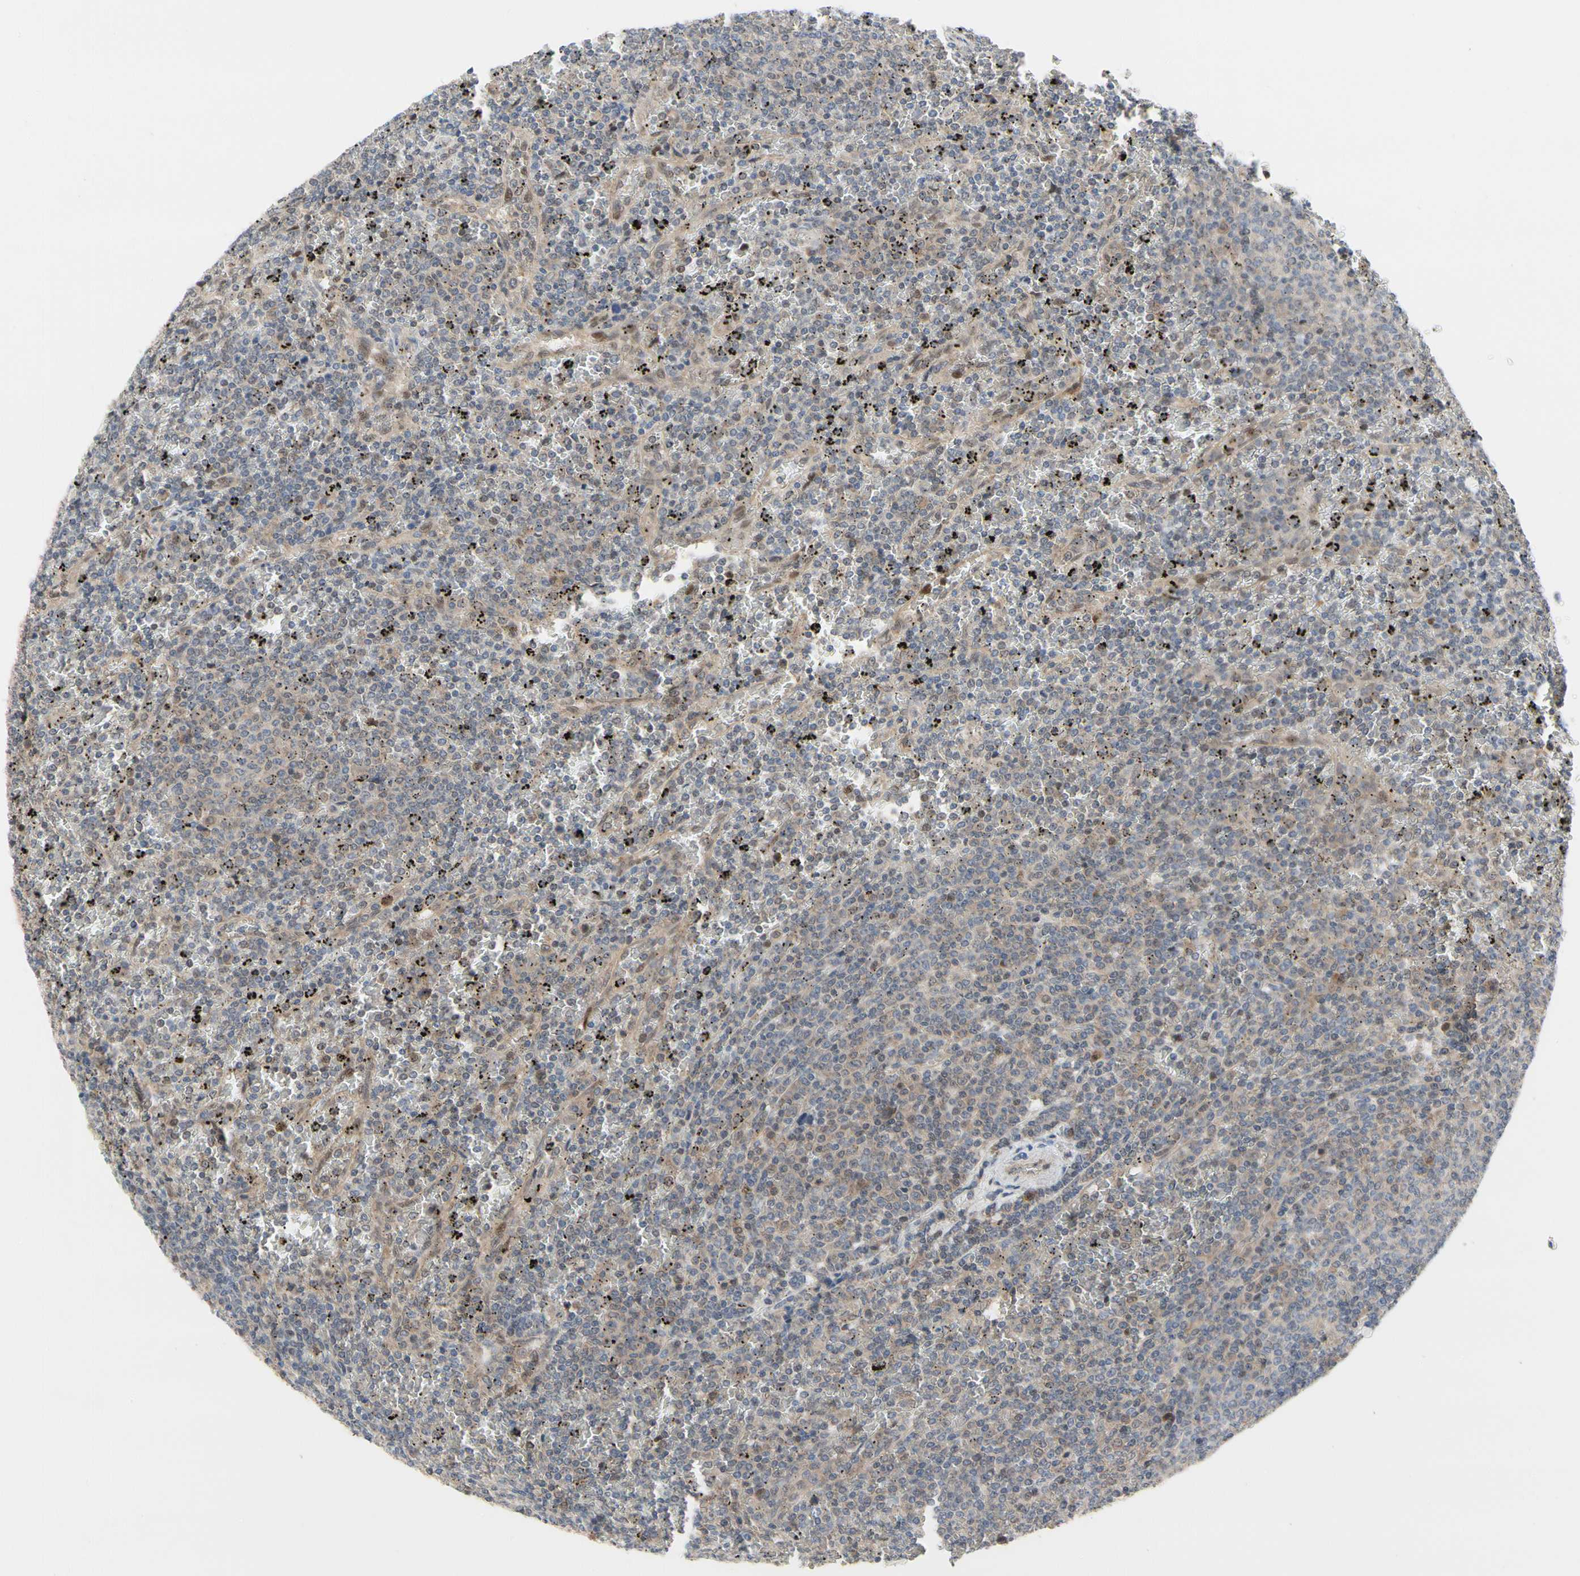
{"staining": {"intensity": "weak", "quantity": ">75%", "location": "cytoplasmic/membranous"}, "tissue": "lymphoma", "cell_type": "Tumor cells", "image_type": "cancer", "snomed": [{"axis": "morphology", "description": "Malignant lymphoma, non-Hodgkin's type, Low grade"}, {"axis": "topography", "description": "Spleen"}], "caption": "Immunohistochemical staining of low-grade malignant lymphoma, non-Hodgkin's type displays low levels of weak cytoplasmic/membranous protein expression in about >75% of tumor cells.", "gene": "CDK5", "patient": {"sex": "female", "age": 77}}